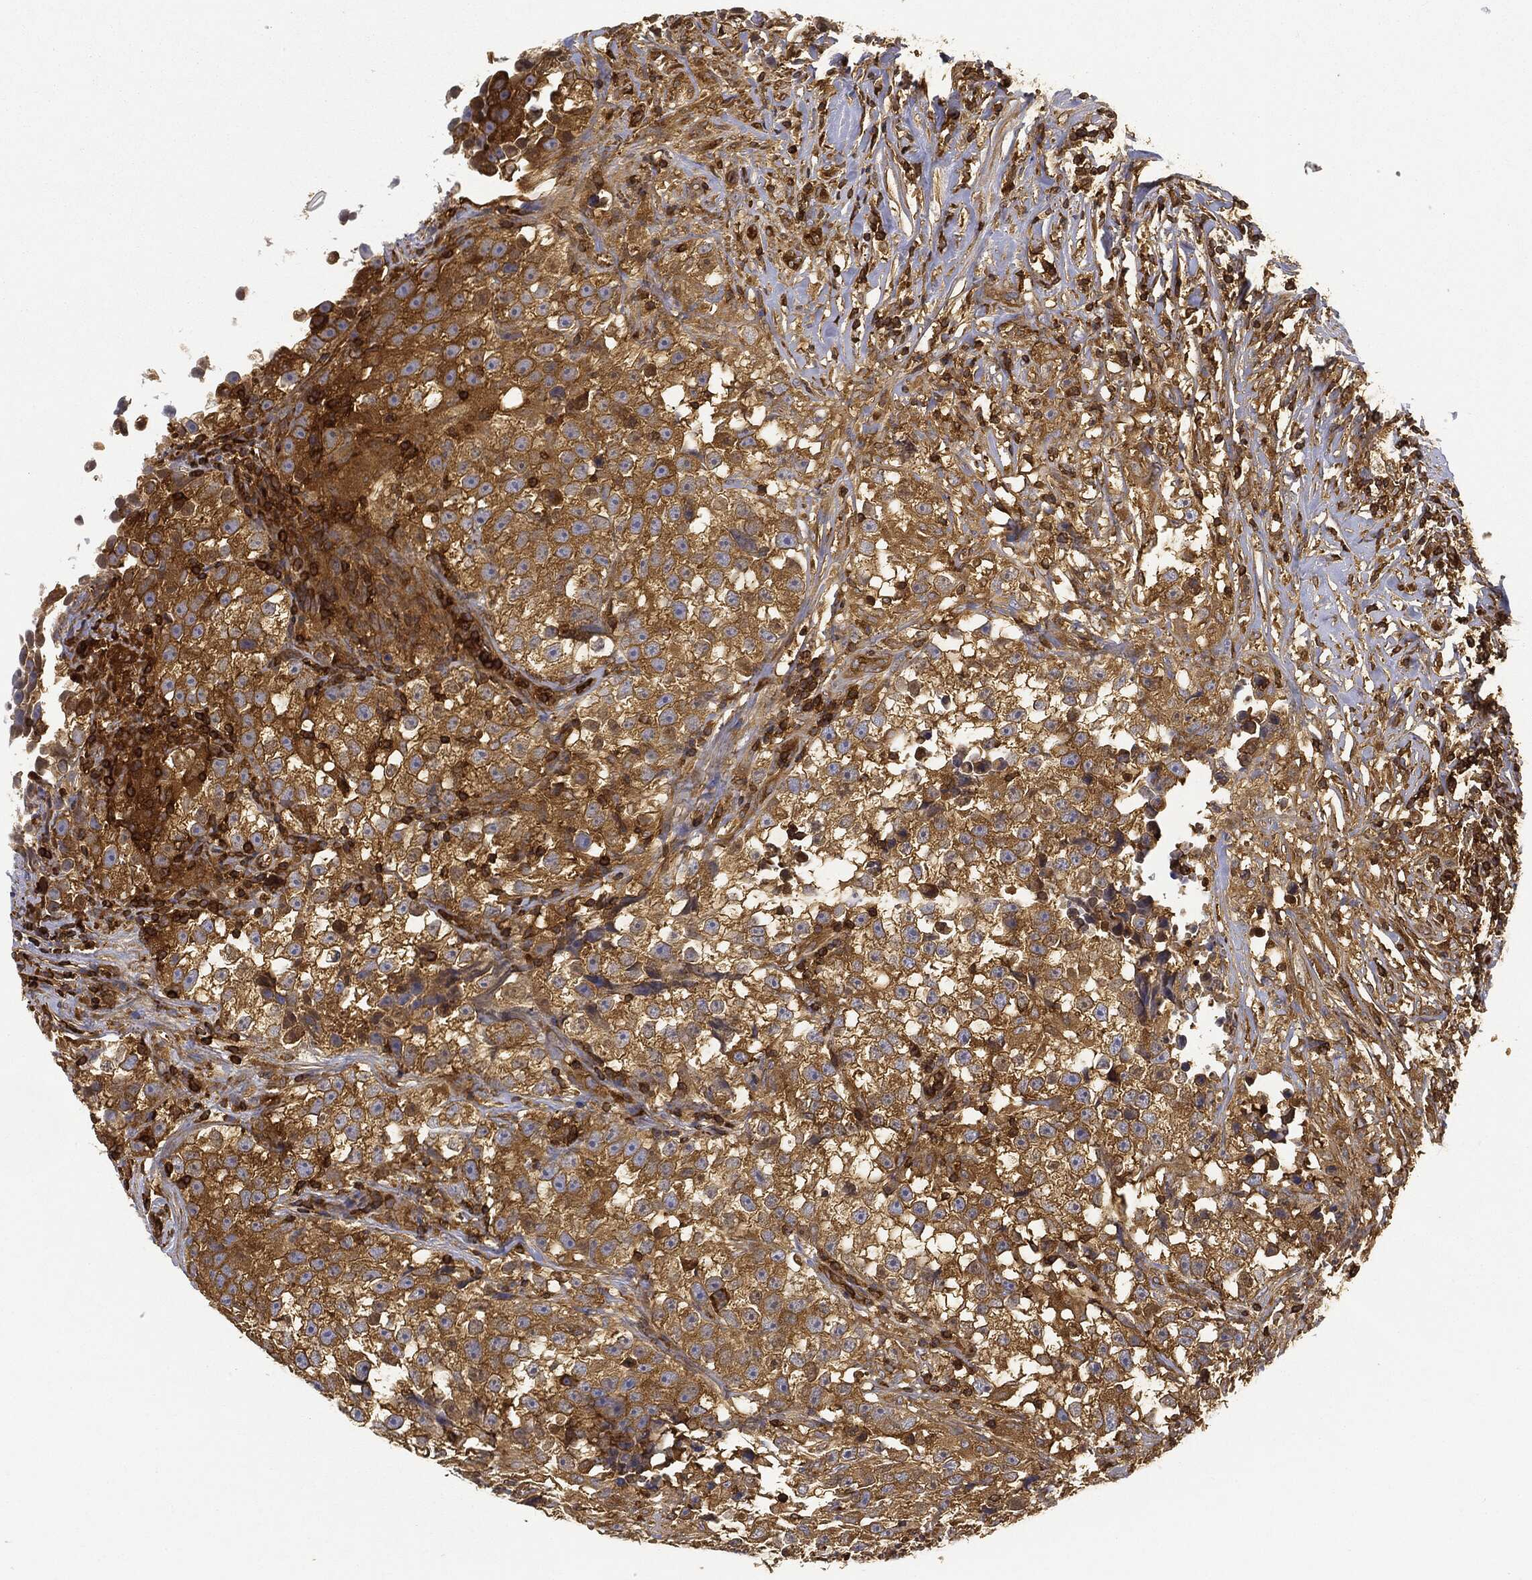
{"staining": {"intensity": "moderate", "quantity": "25%-75%", "location": "cytoplasmic/membranous"}, "tissue": "testis cancer", "cell_type": "Tumor cells", "image_type": "cancer", "snomed": [{"axis": "morphology", "description": "Seminoma, NOS"}, {"axis": "topography", "description": "Testis"}], "caption": "Immunohistochemical staining of human testis cancer (seminoma) demonstrates medium levels of moderate cytoplasmic/membranous protein staining in about 25%-75% of tumor cells. The protein of interest is stained brown, and the nuclei are stained in blue (DAB IHC with brightfield microscopy, high magnification).", "gene": "WDR1", "patient": {"sex": "male", "age": 46}}